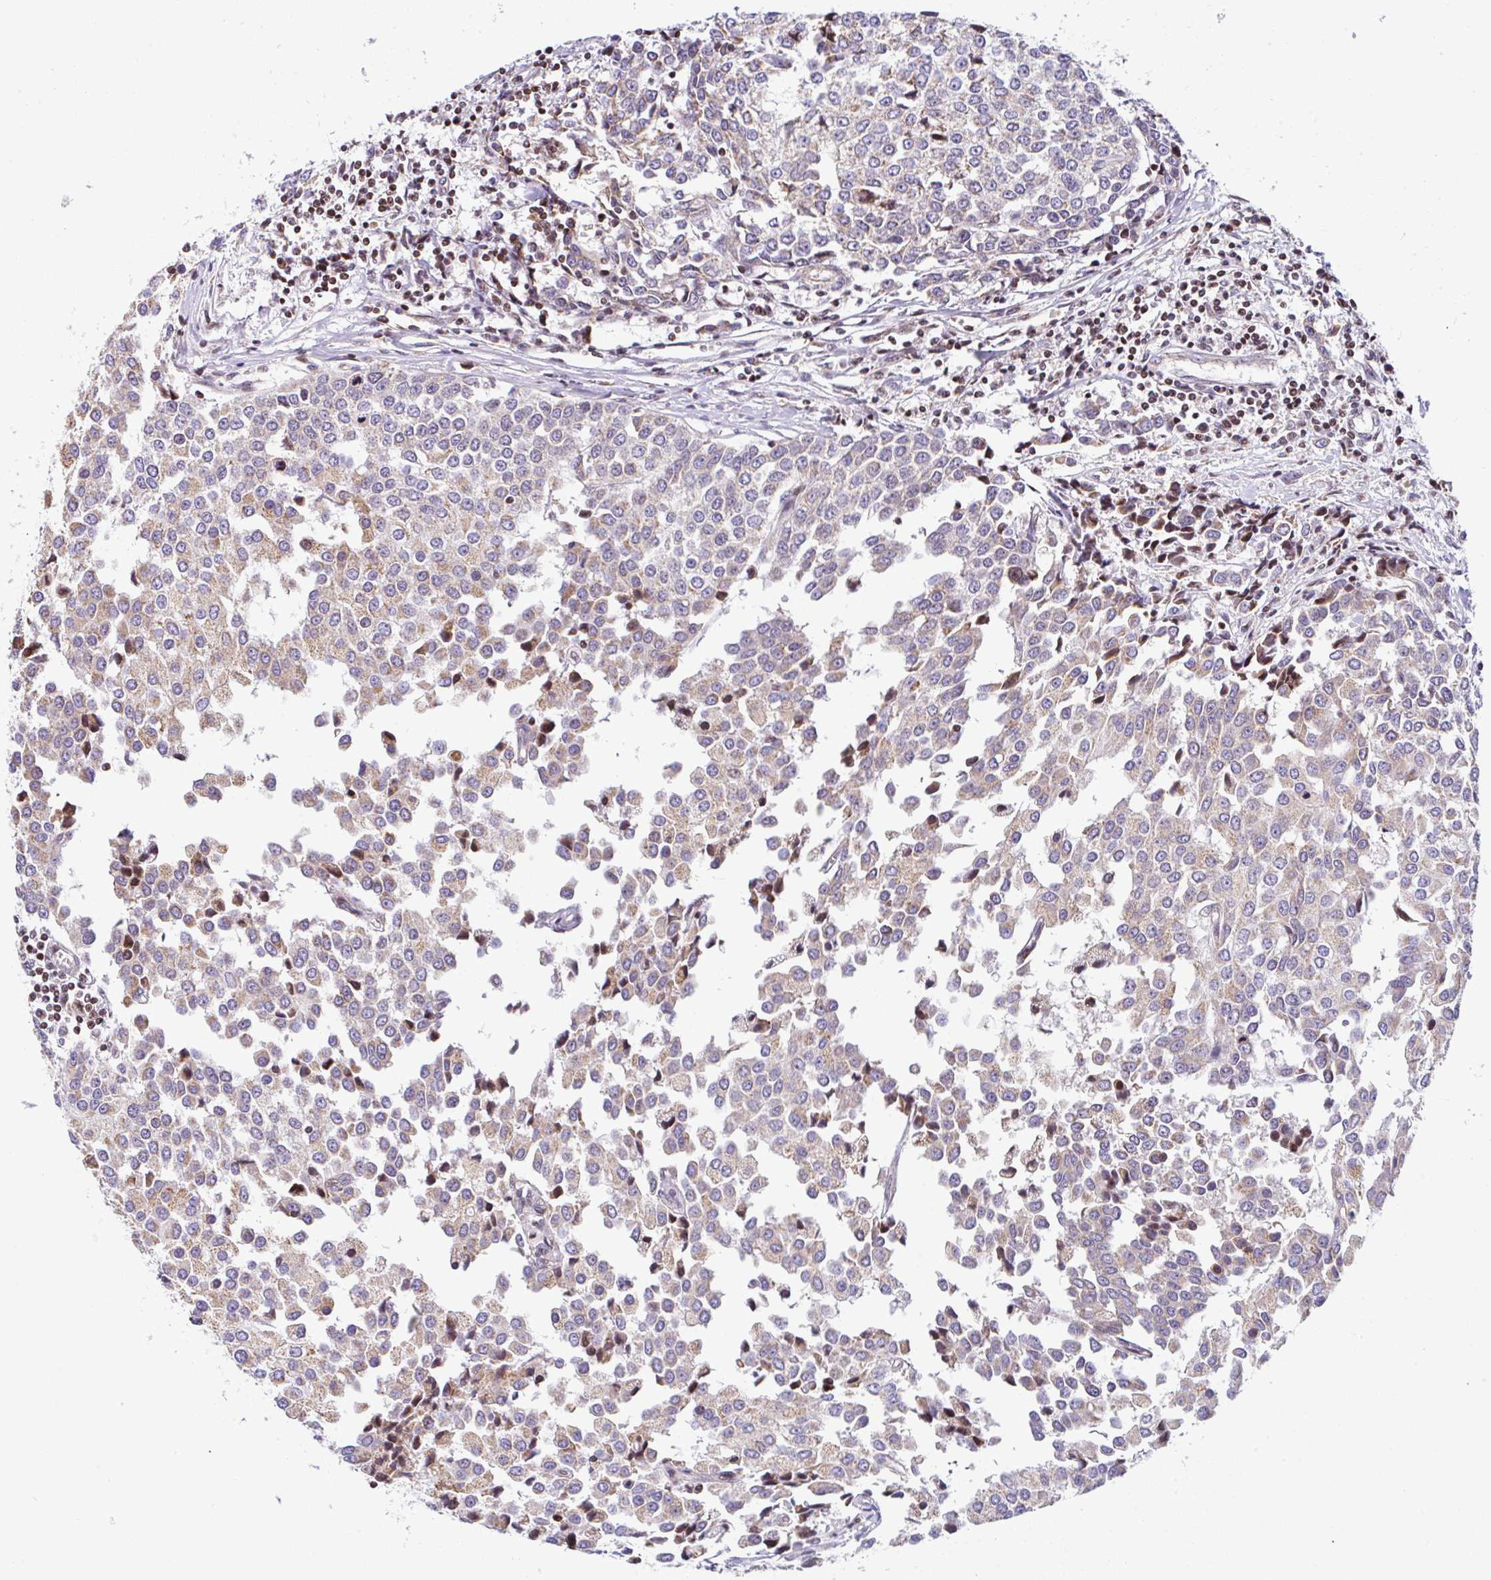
{"staining": {"intensity": "weak", "quantity": "25%-75%", "location": "cytoplasmic/membranous"}, "tissue": "breast cancer", "cell_type": "Tumor cells", "image_type": "cancer", "snomed": [{"axis": "morphology", "description": "Duct carcinoma"}, {"axis": "topography", "description": "Breast"}], "caption": "High-magnification brightfield microscopy of breast cancer stained with DAB (brown) and counterstained with hematoxylin (blue). tumor cells exhibit weak cytoplasmic/membranous positivity is identified in approximately25%-75% of cells.", "gene": "FIGNL1", "patient": {"sex": "female", "age": 80}}